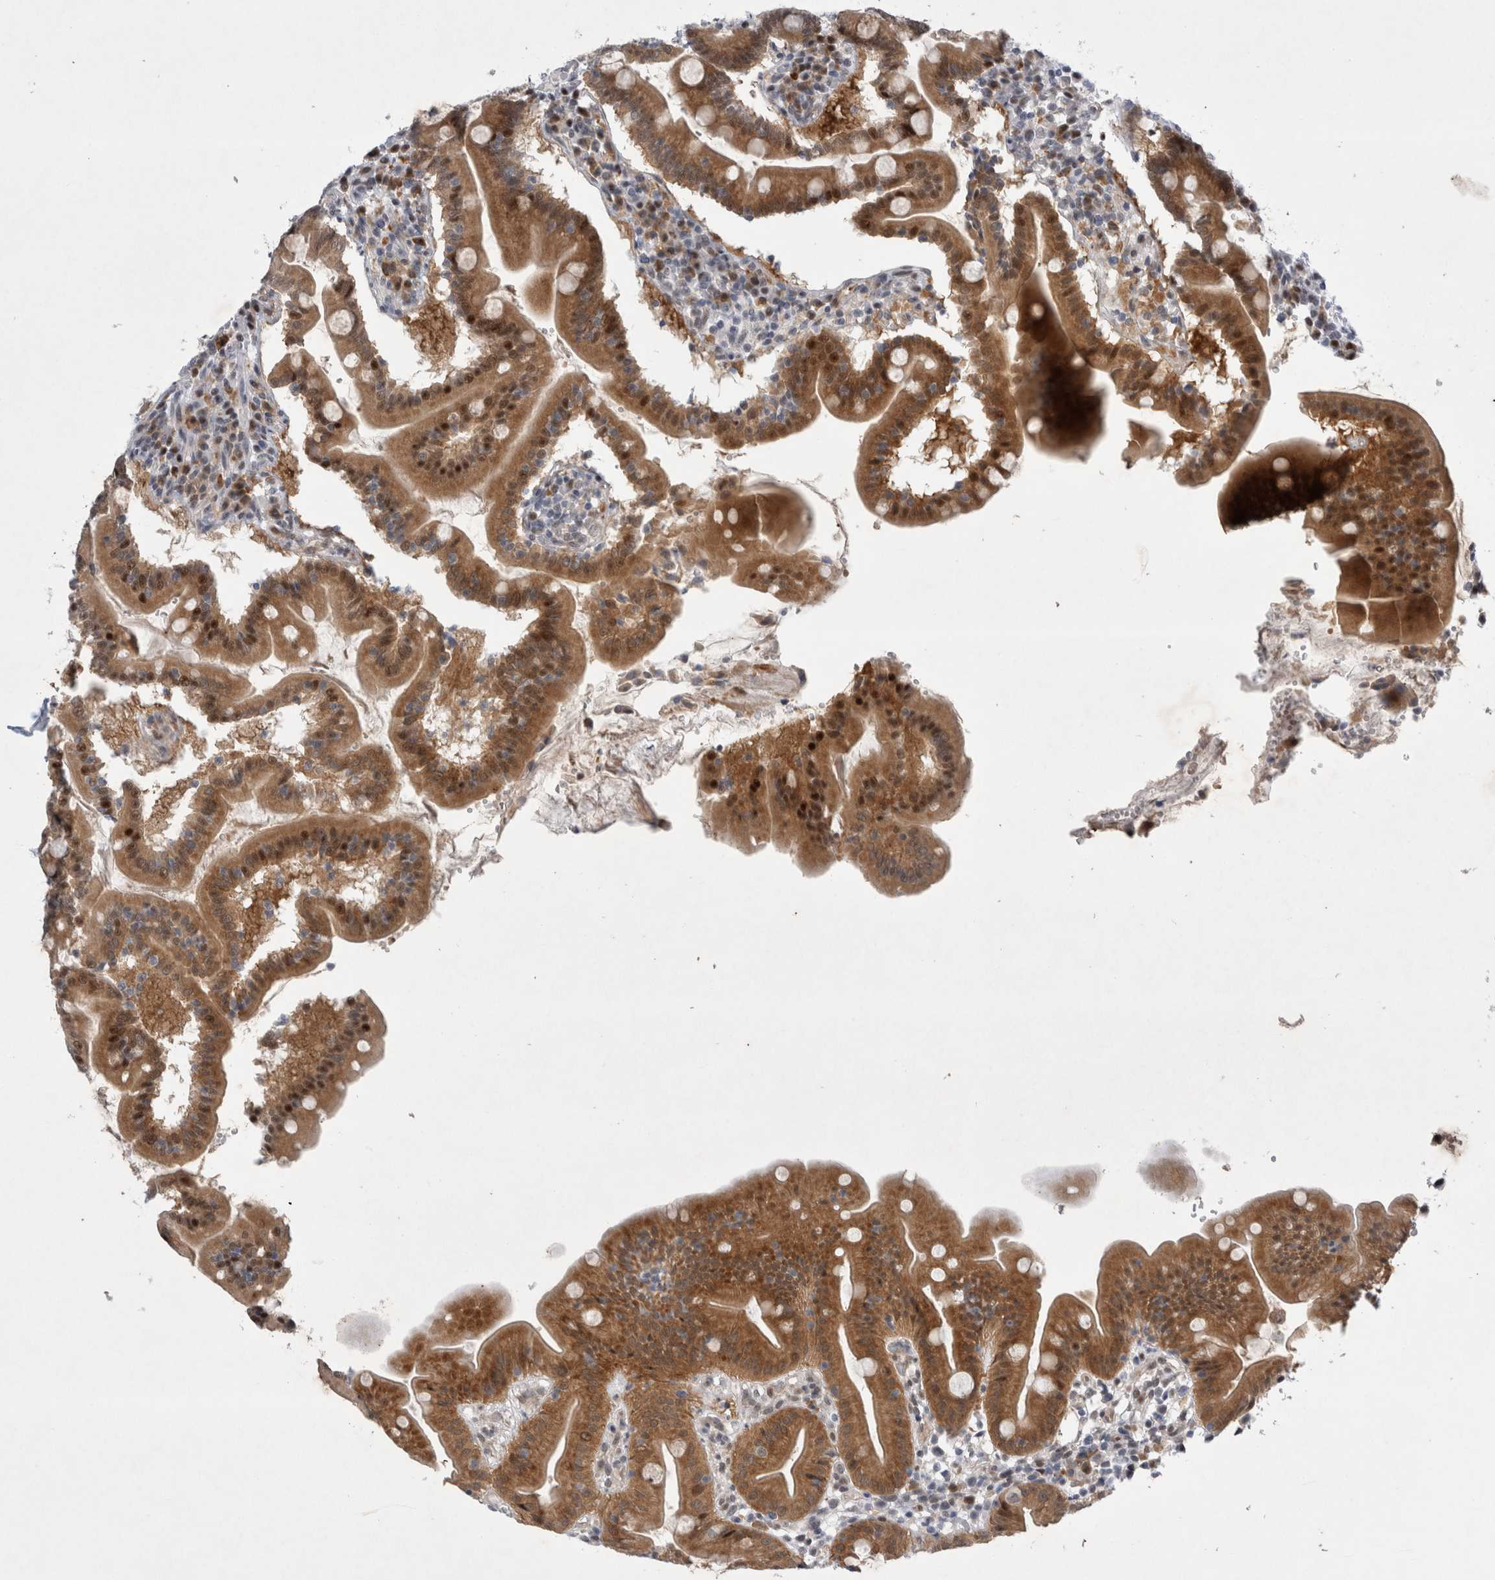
{"staining": {"intensity": "strong", "quantity": ">75%", "location": "cytoplasmic/membranous,nuclear"}, "tissue": "duodenum", "cell_type": "Glandular cells", "image_type": "normal", "snomed": [{"axis": "morphology", "description": "Normal tissue, NOS"}, {"axis": "topography", "description": "Duodenum"}], "caption": "Immunohistochemical staining of normal duodenum displays >75% levels of strong cytoplasmic/membranous,nuclear protein staining in about >75% of glandular cells.", "gene": "WIPF2", "patient": {"sex": "male", "age": 50}}